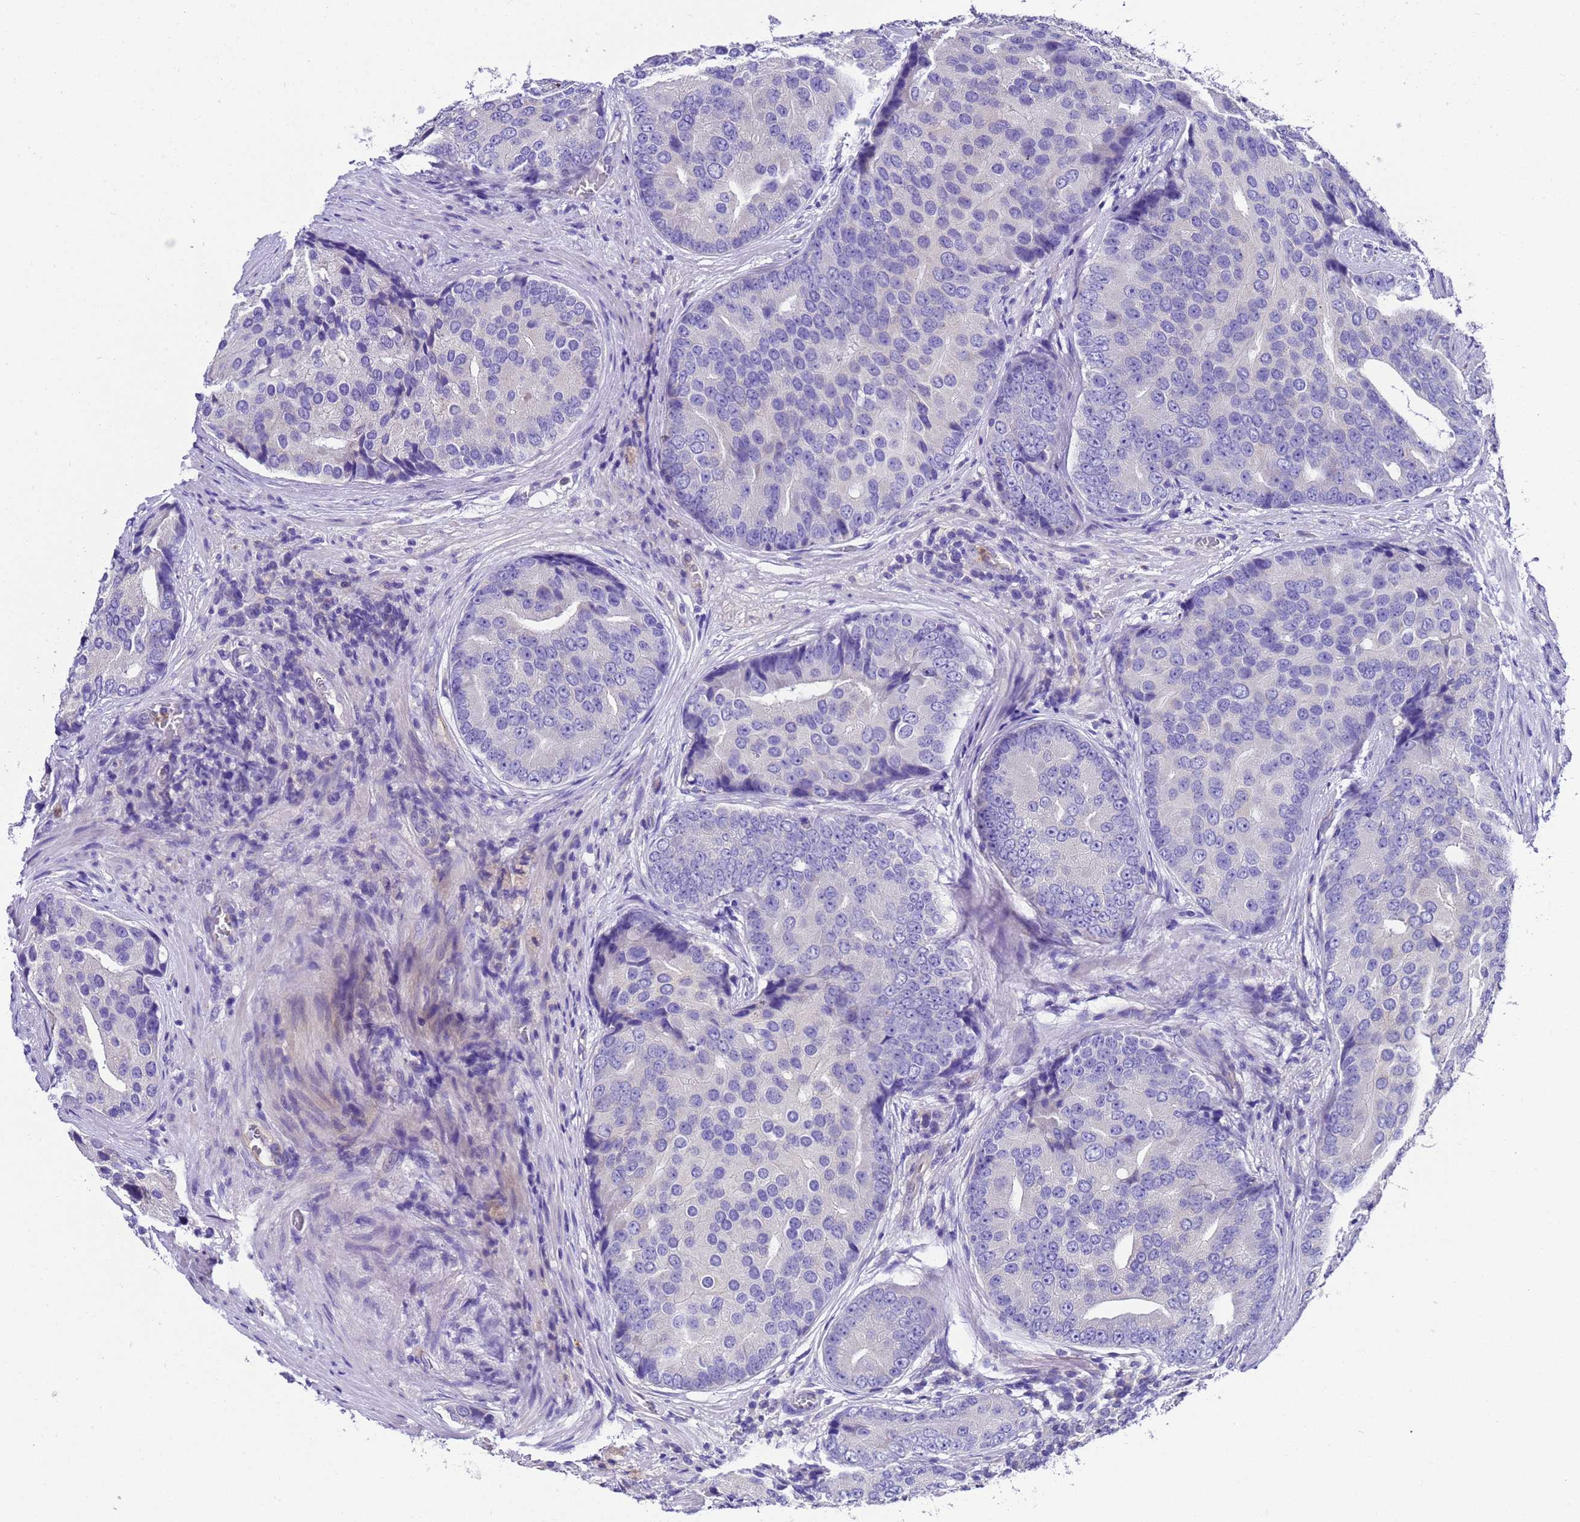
{"staining": {"intensity": "negative", "quantity": "none", "location": "none"}, "tissue": "prostate cancer", "cell_type": "Tumor cells", "image_type": "cancer", "snomed": [{"axis": "morphology", "description": "Adenocarcinoma, High grade"}, {"axis": "topography", "description": "Prostate"}], "caption": "Immunohistochemistry of human prostate high-grade adenocarcinoma demonstrates no positivity in tumor cells.", "gene": "UGT2A1", "patient": {"sex": "male", "age": 62}}